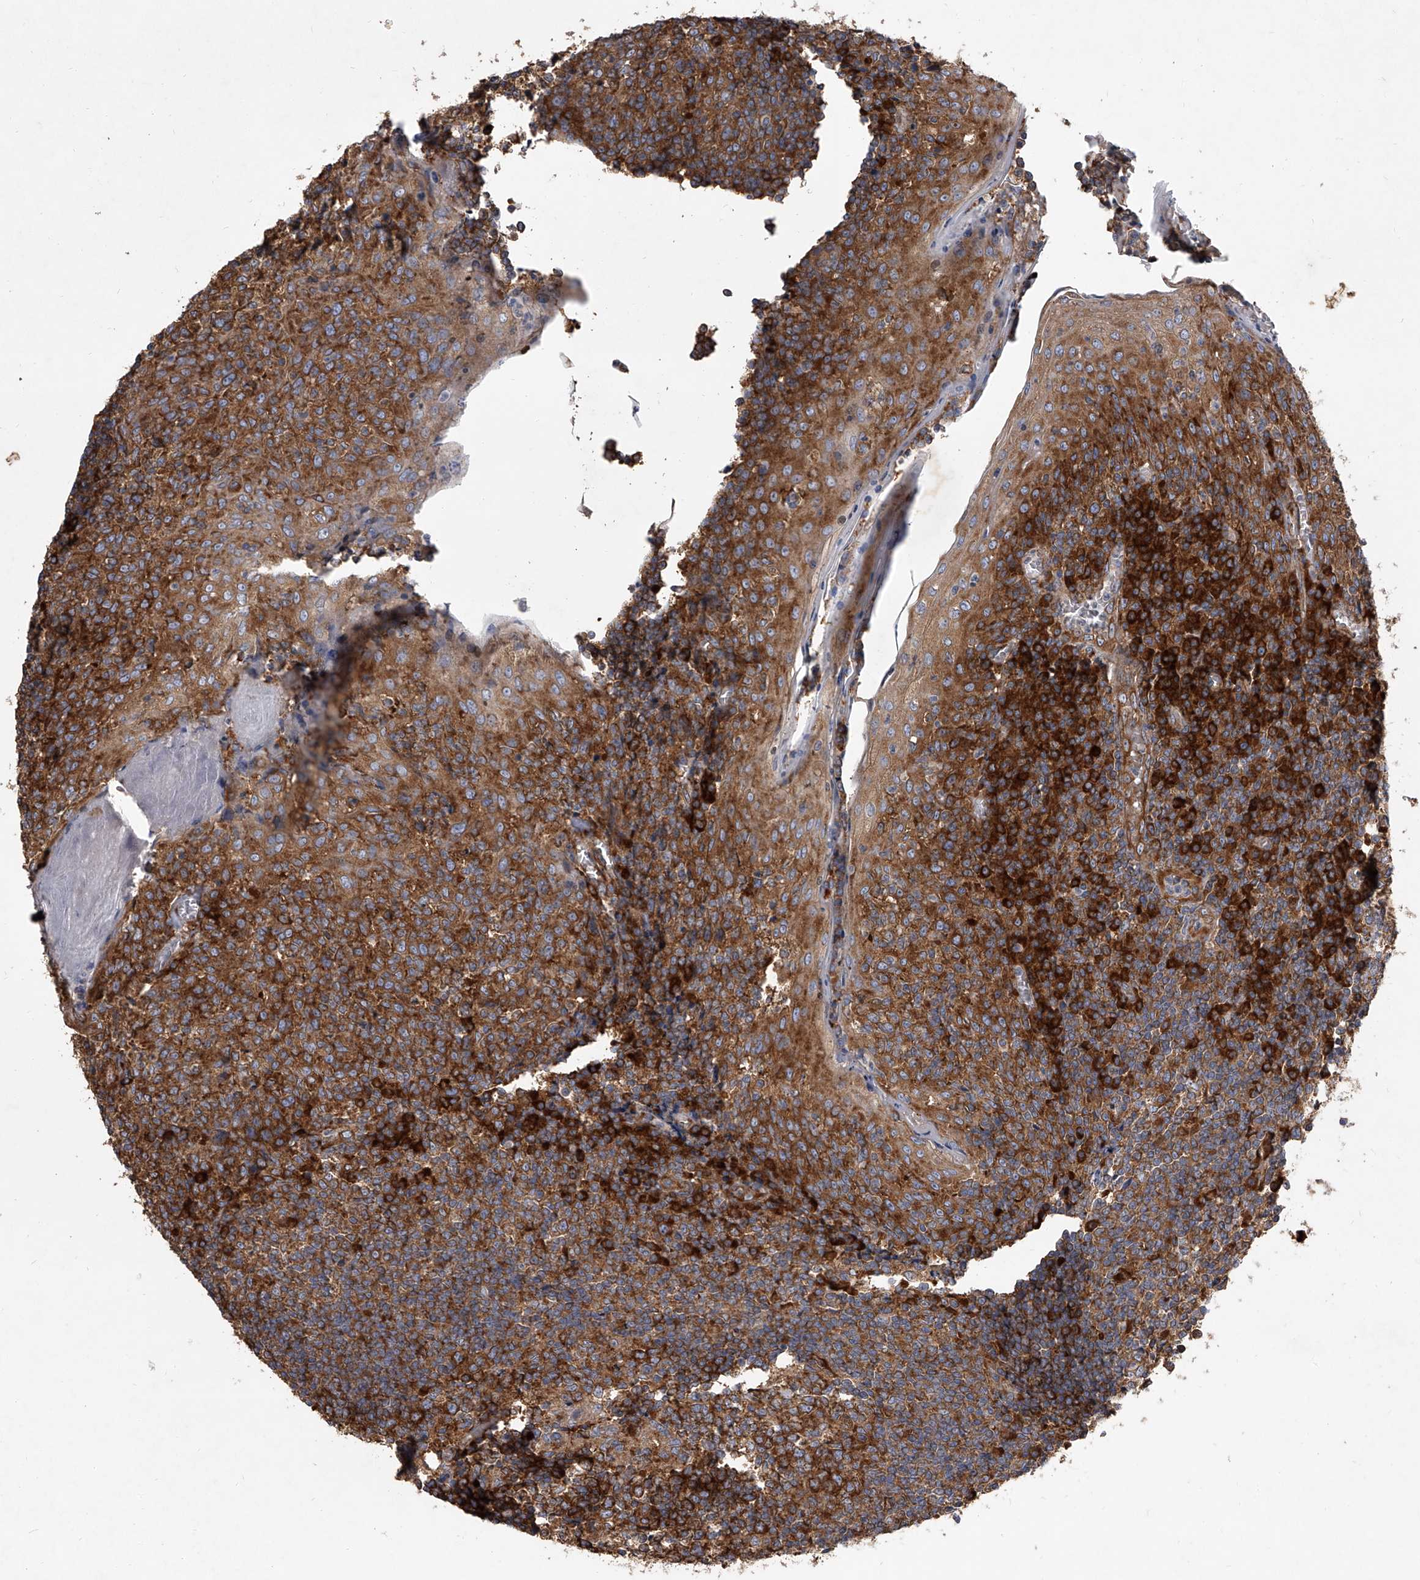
{"staining": {"intensity": "strong", "quantity": ">75%", "location": "cytoplasmic/membranous"}, "tissue": "tonsil", "cell_type": "Germinal center cells", "image_type": "normal", "snomed": [{"axis": "morphology", "description": "Normal tissue, NOS"}, {"axis": "topography", "description": "Tonsil"}], "caption": "Immunohistochemistry (DAB) staining of unremarkable tonsil displays strong cytoplasmic/membranous protein positivity in approximately >75% of germinal center cells.", "gene": "EIF2S2", "patient": {"sex": "female", "age": 19}}